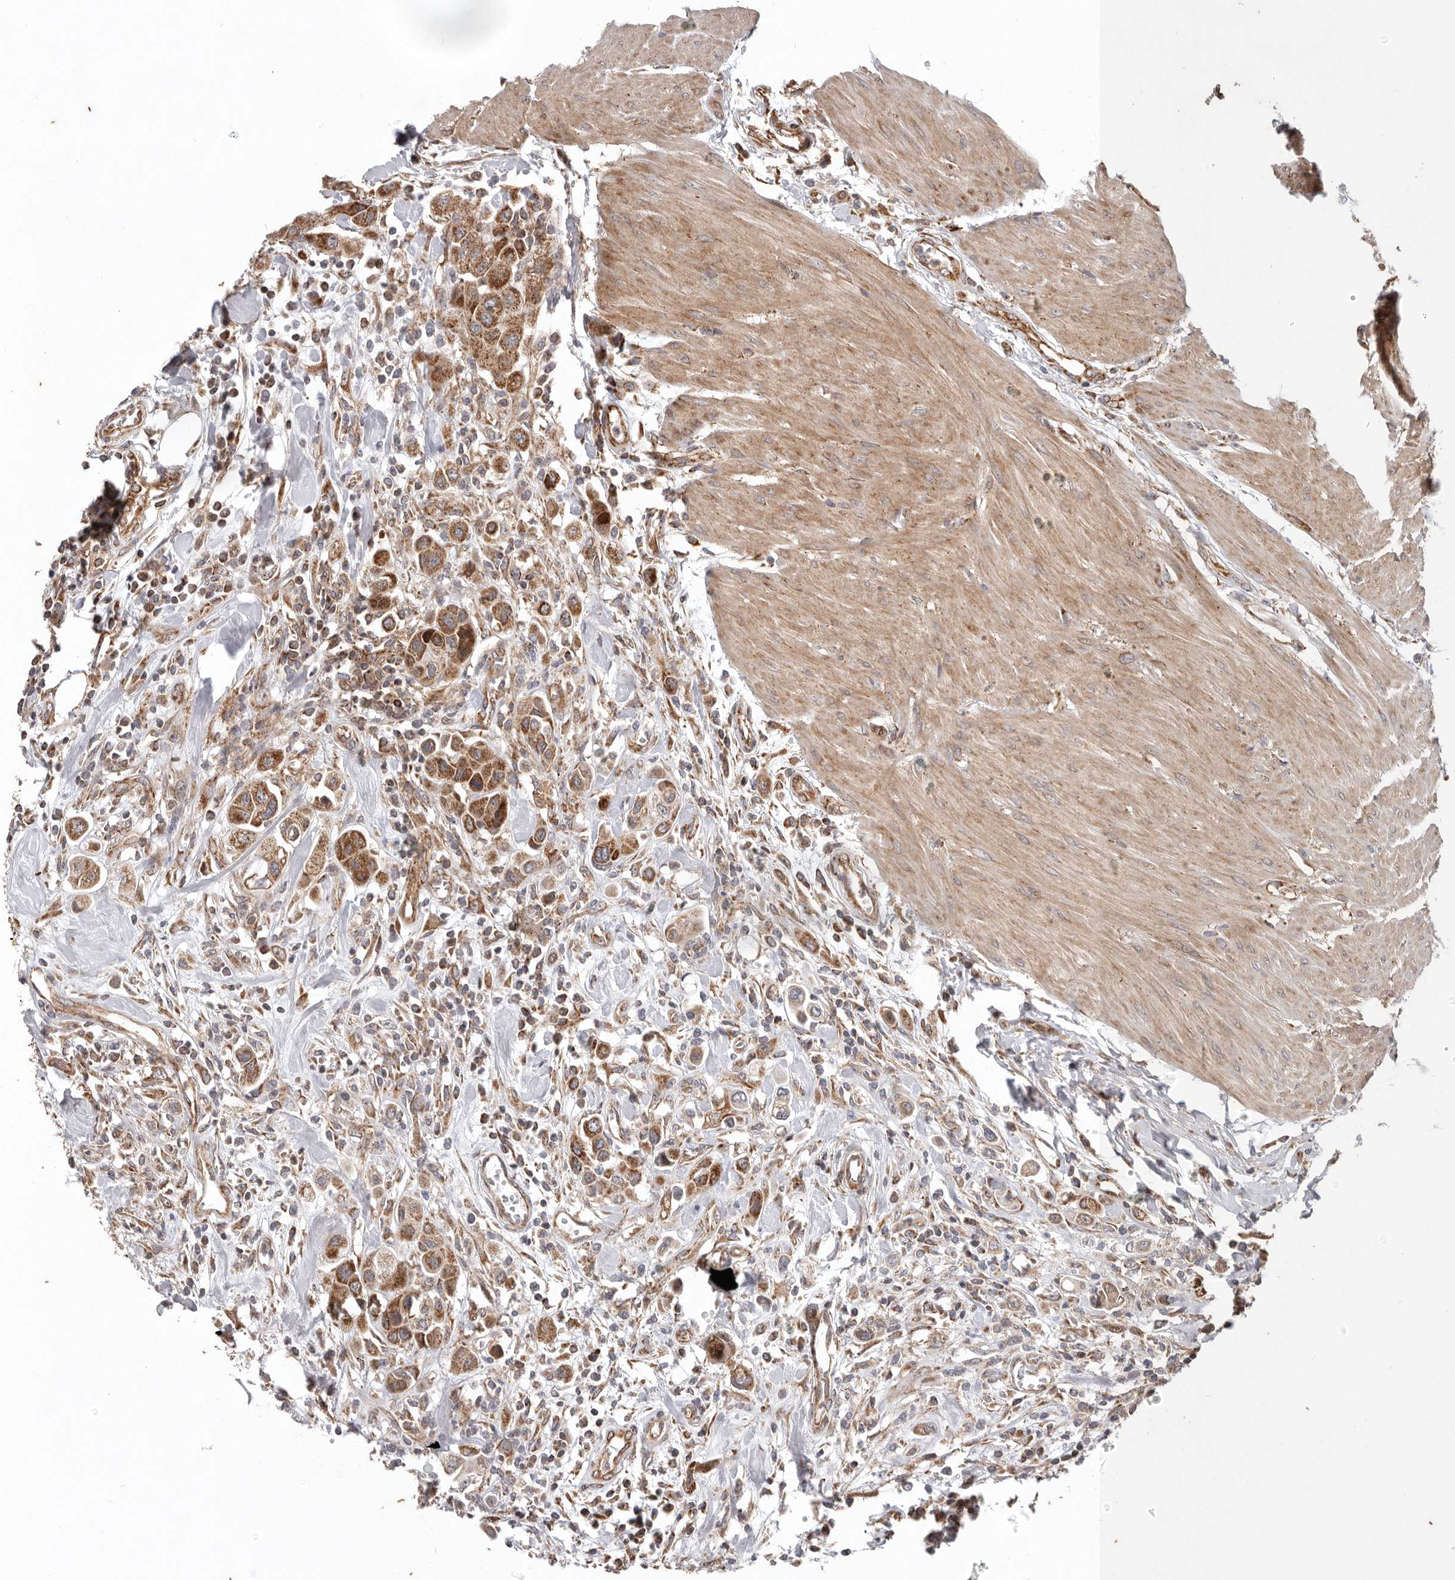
{"staining": {"intensity": "moderate", "quantity": ">75%", "location": "cytoplasmic/membranous"}, "tissue": "urothelial cancer", "cell_type": "Tumor cells", "image_type": "cancer", "snomed": [{"axis": "morphology", "description": "Urothelial carcinoma, High grade"}, {"axis": "topography", "description": "Urinary bladder"}], "caption": "Tumor cells reveal medium levels of moderate cytoplasmic/membranous positivity in approximately >75% of cells in high-grade urothelial carcinoma.", "gene": "MRPS10", "patient": {"sex": "male", "age": 50}}